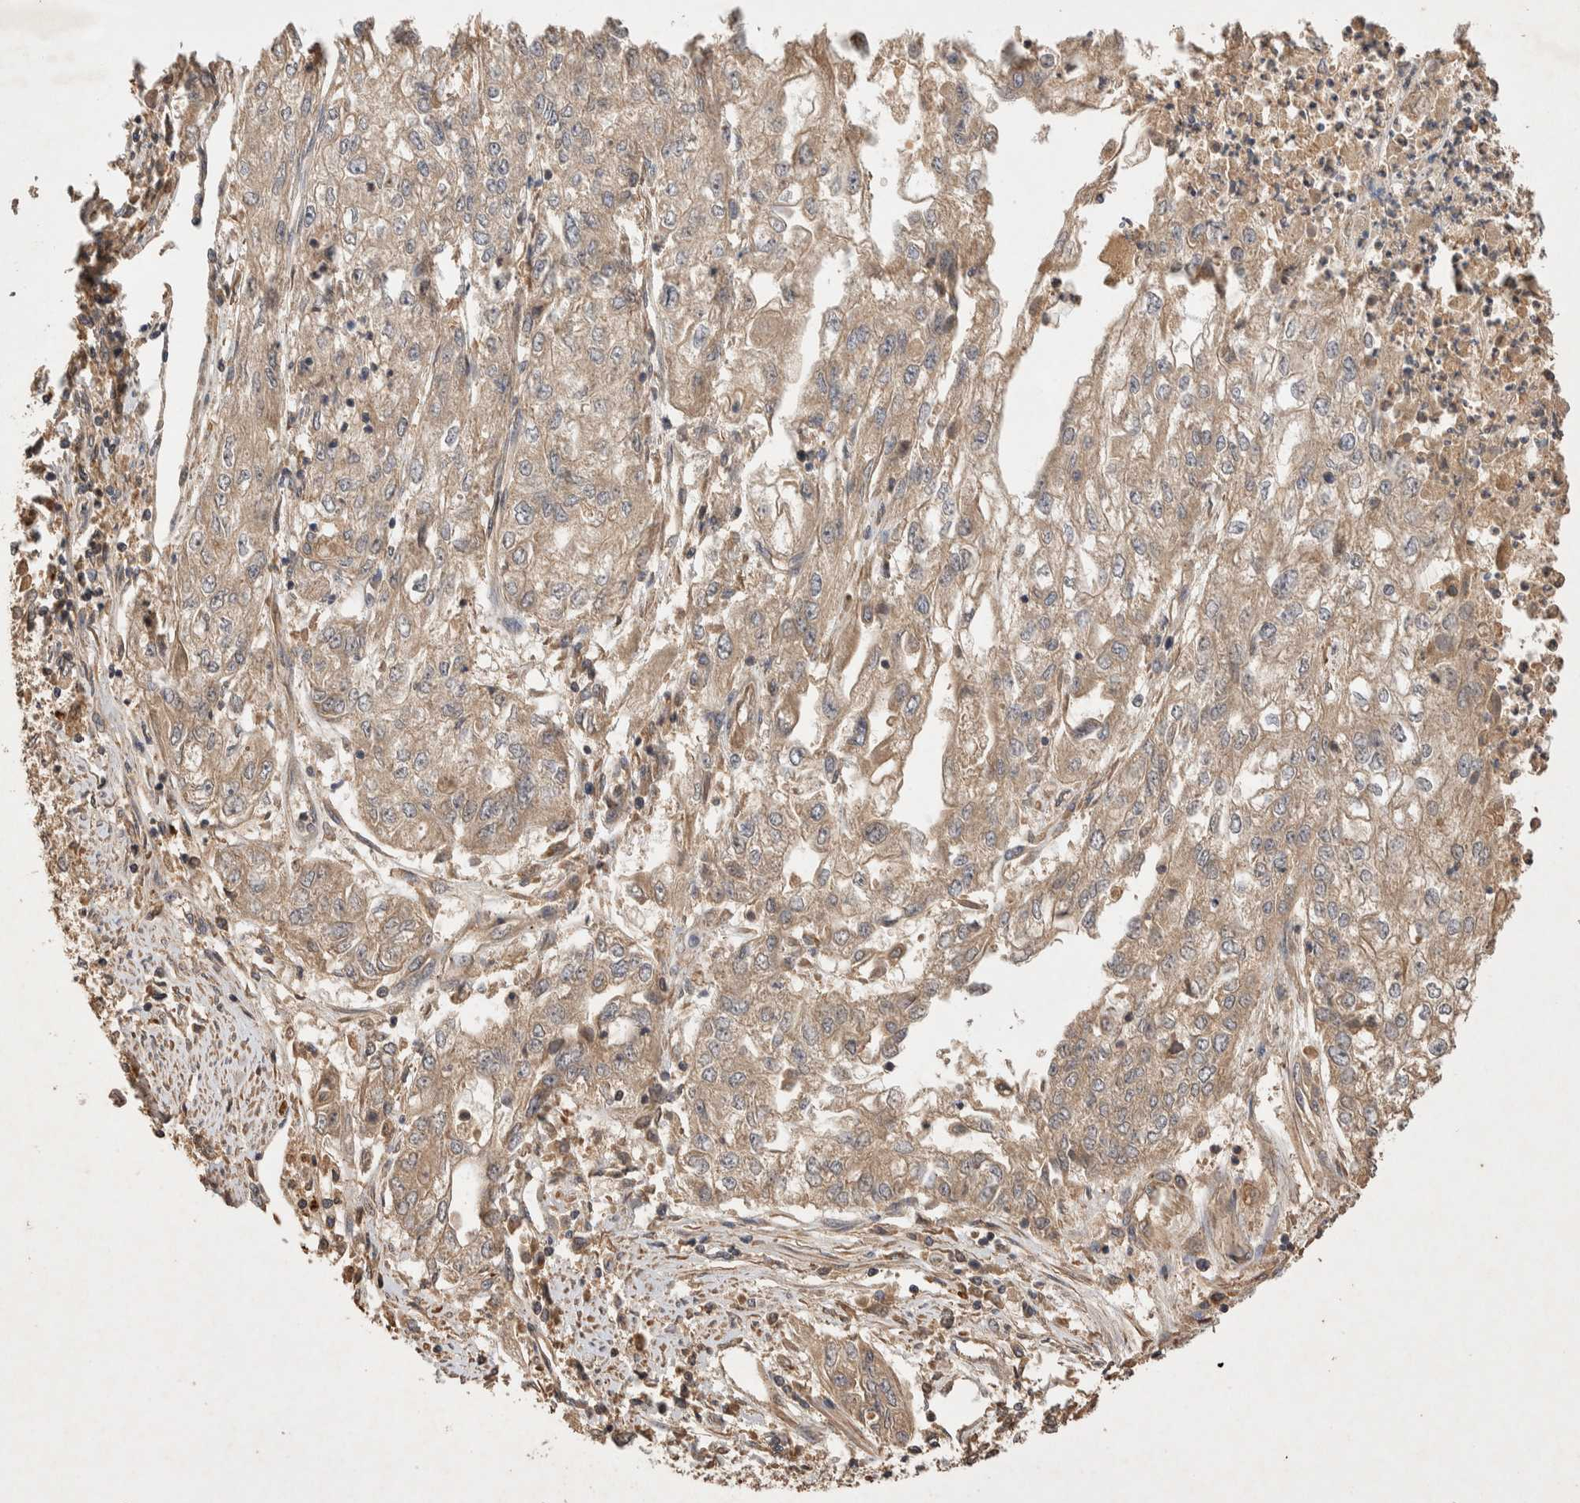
{"staining": {"intensity": "weak", "quantity": ">75%", "location": "cytoplasmic/membranous"}, "tissue": "endometrial cancer", "cell_type": "Tumor cells", "image_type": "cancer", "snomed": [{"axis": "morphology", "description": "Adenocarcinoma, NOS"}, {"axis": "topography", "description": "Endometrium"}], "caption": "Approximately >75% of tumor cells in human endometrial cancer show weak cytoplasmic/membranous protein positivity as visualized by brown immunohistochemical staining.", "gene": "NSMAF", "patient": {"sex": "female", "age": 49}}